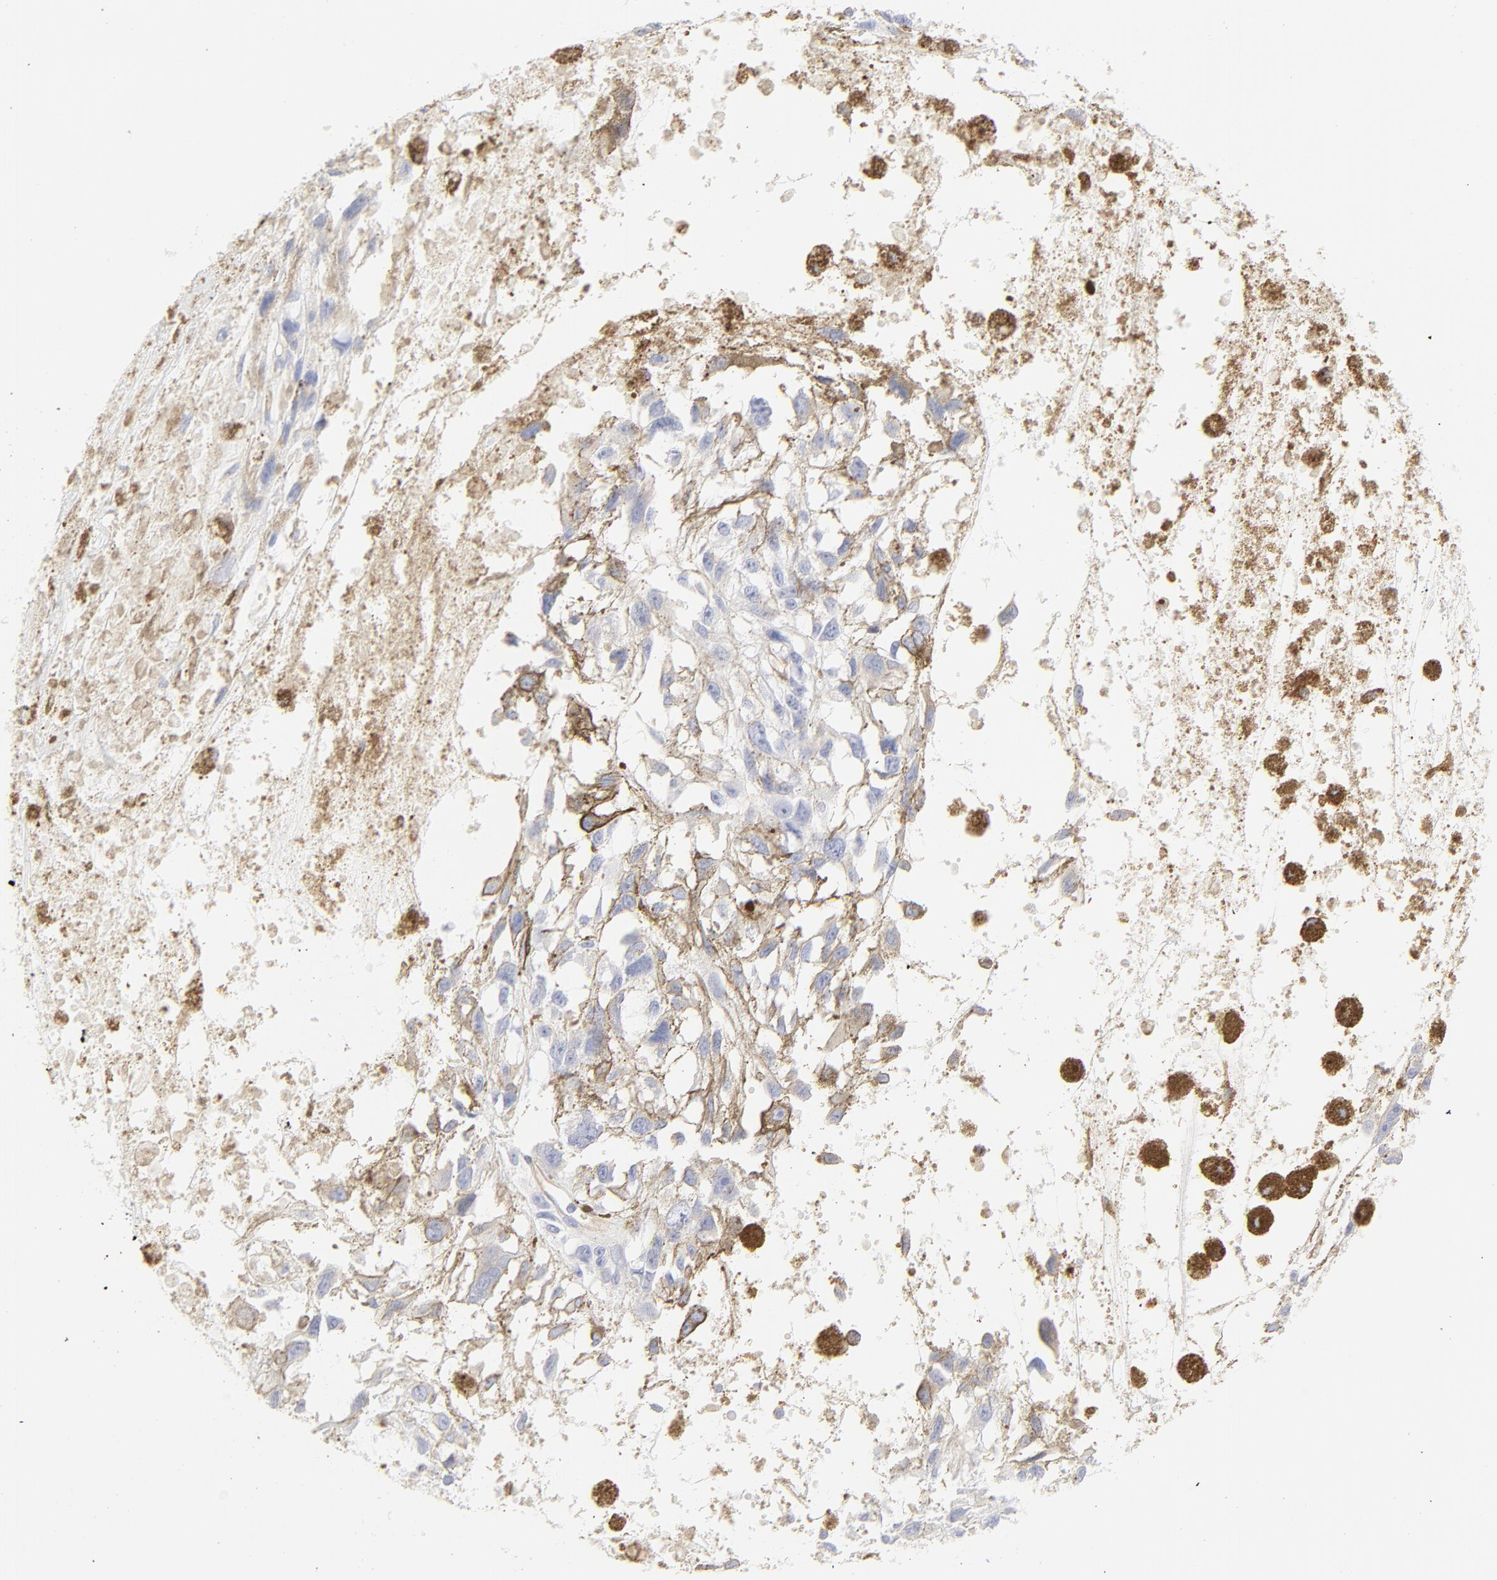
{"staining": {"intensity": "negative", "quantity": "none", "location": "none"}, "tissue": "melanoma", "cell_type": "Tumor cells", "image_type": "cancer", "snomed": [{"axis": "morphology", "description": "Malignant melanoma, Metastatic site"}, {"axis": "topography", "description": "Lymph node"}], "caption": "High magnification brightfield microscopy of malignant melanoma (metastatic site) stained with DAB (3,3'-diaminobenzidine) (brown) and counterstained with hematoxylin (blue): tumor cells show no significant staining. The staining was performed using DAB to visualize the protein expression in brown, while the nuclei were stained in blue with hematoxylin (Magnification: 20x).", "gene": "ITGA5", "patient": {"sex": "male", "age": 59}}